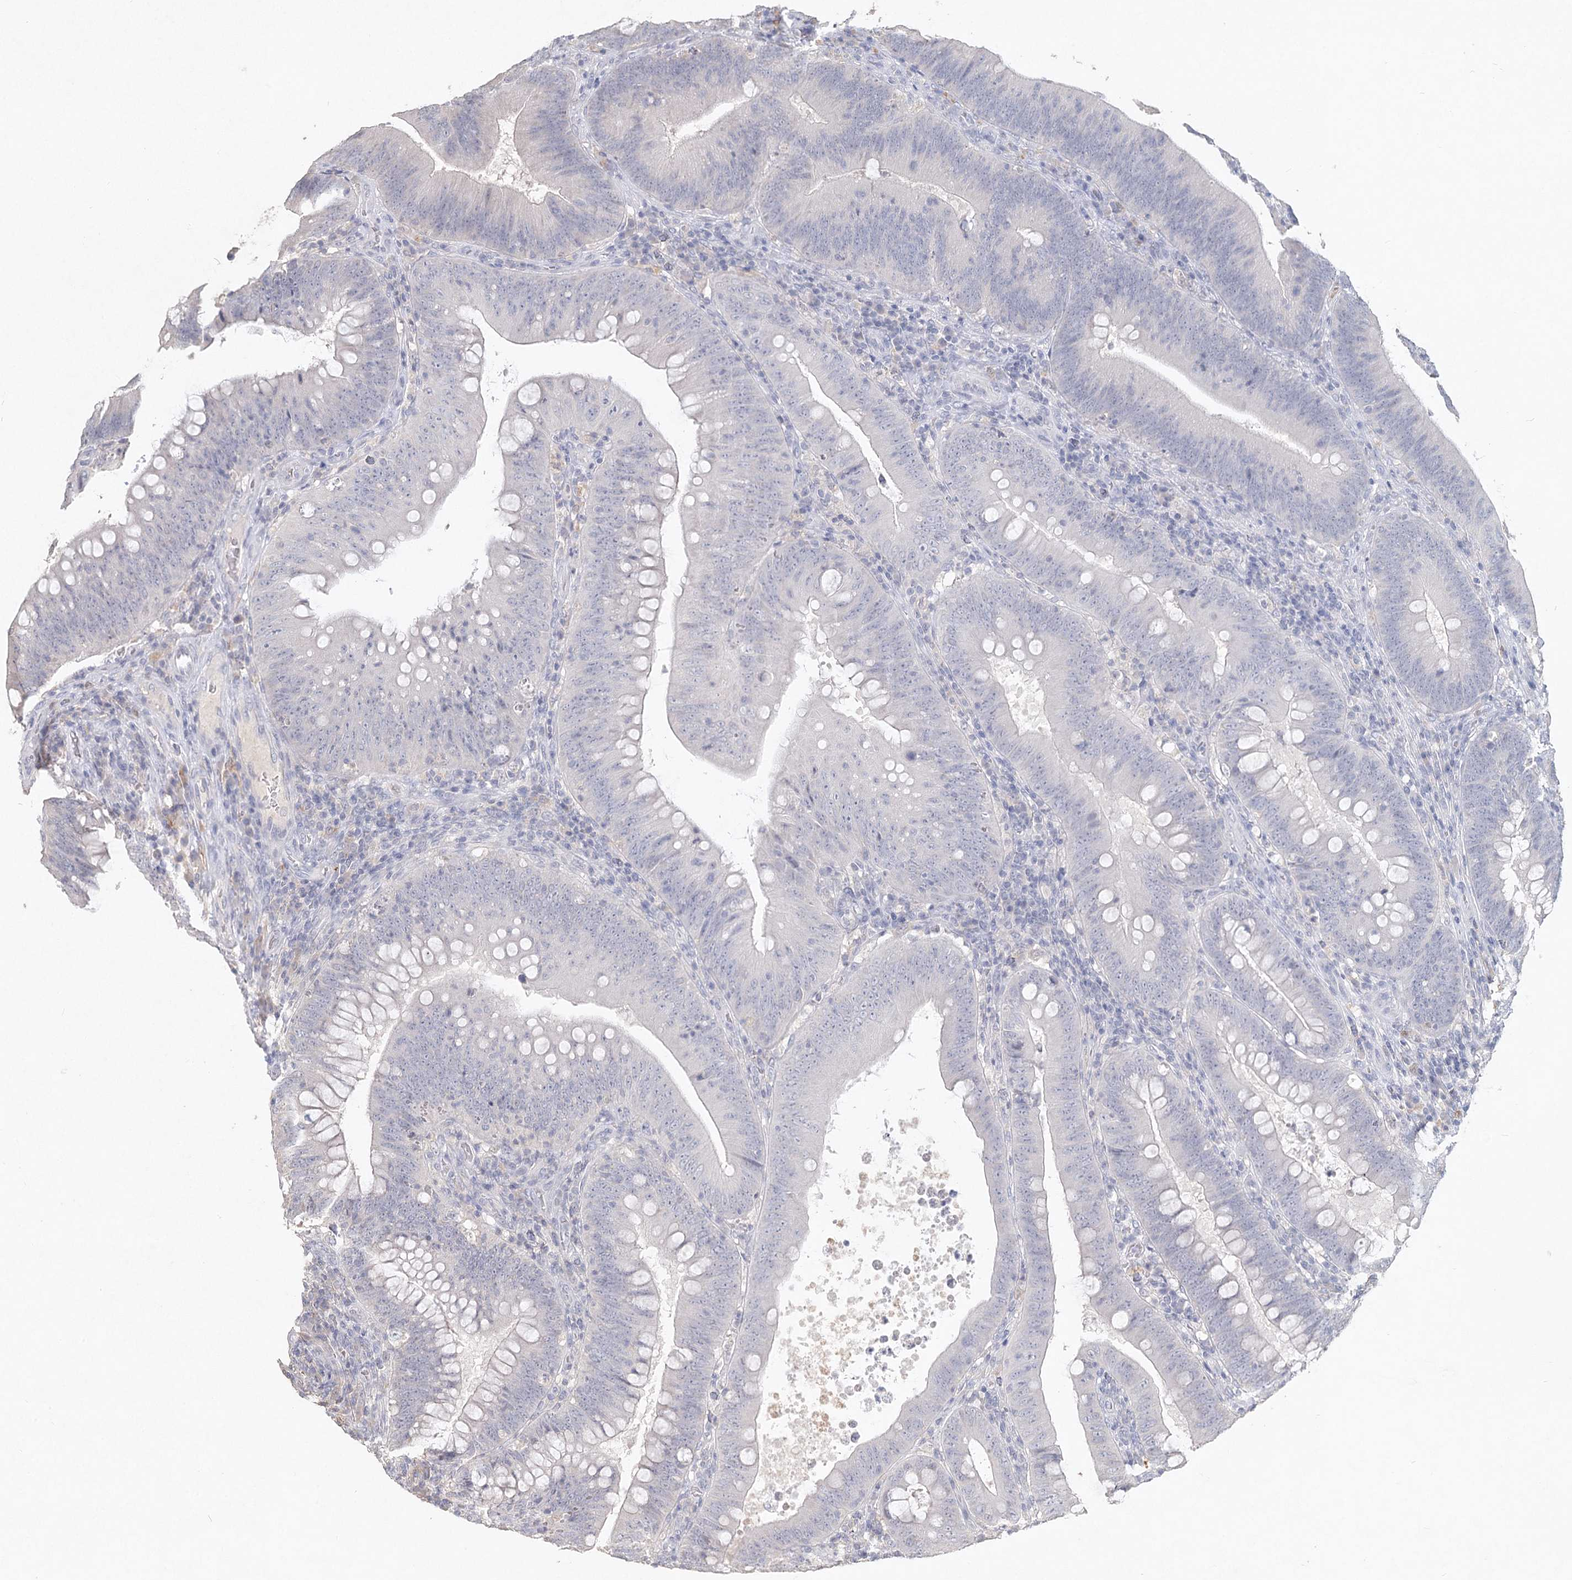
{"staining": {"intensity": "negative", "quantity": "none", "location": "none"}, "tissue": "colorectal cancer", "cell_type": "Tumor cells", "image_type": "cancer", "snomed": [{"axis": "morphology", "description": "Normal tissue, NOS"}, {"axis": "topography", "description": "Colon"}], "caption": "Photomicrograph shows no protein staining in tumor cells of colorectal cancer tissue.", "gene": "ARSI", "patient": {"sex": "female", "age": 82}}